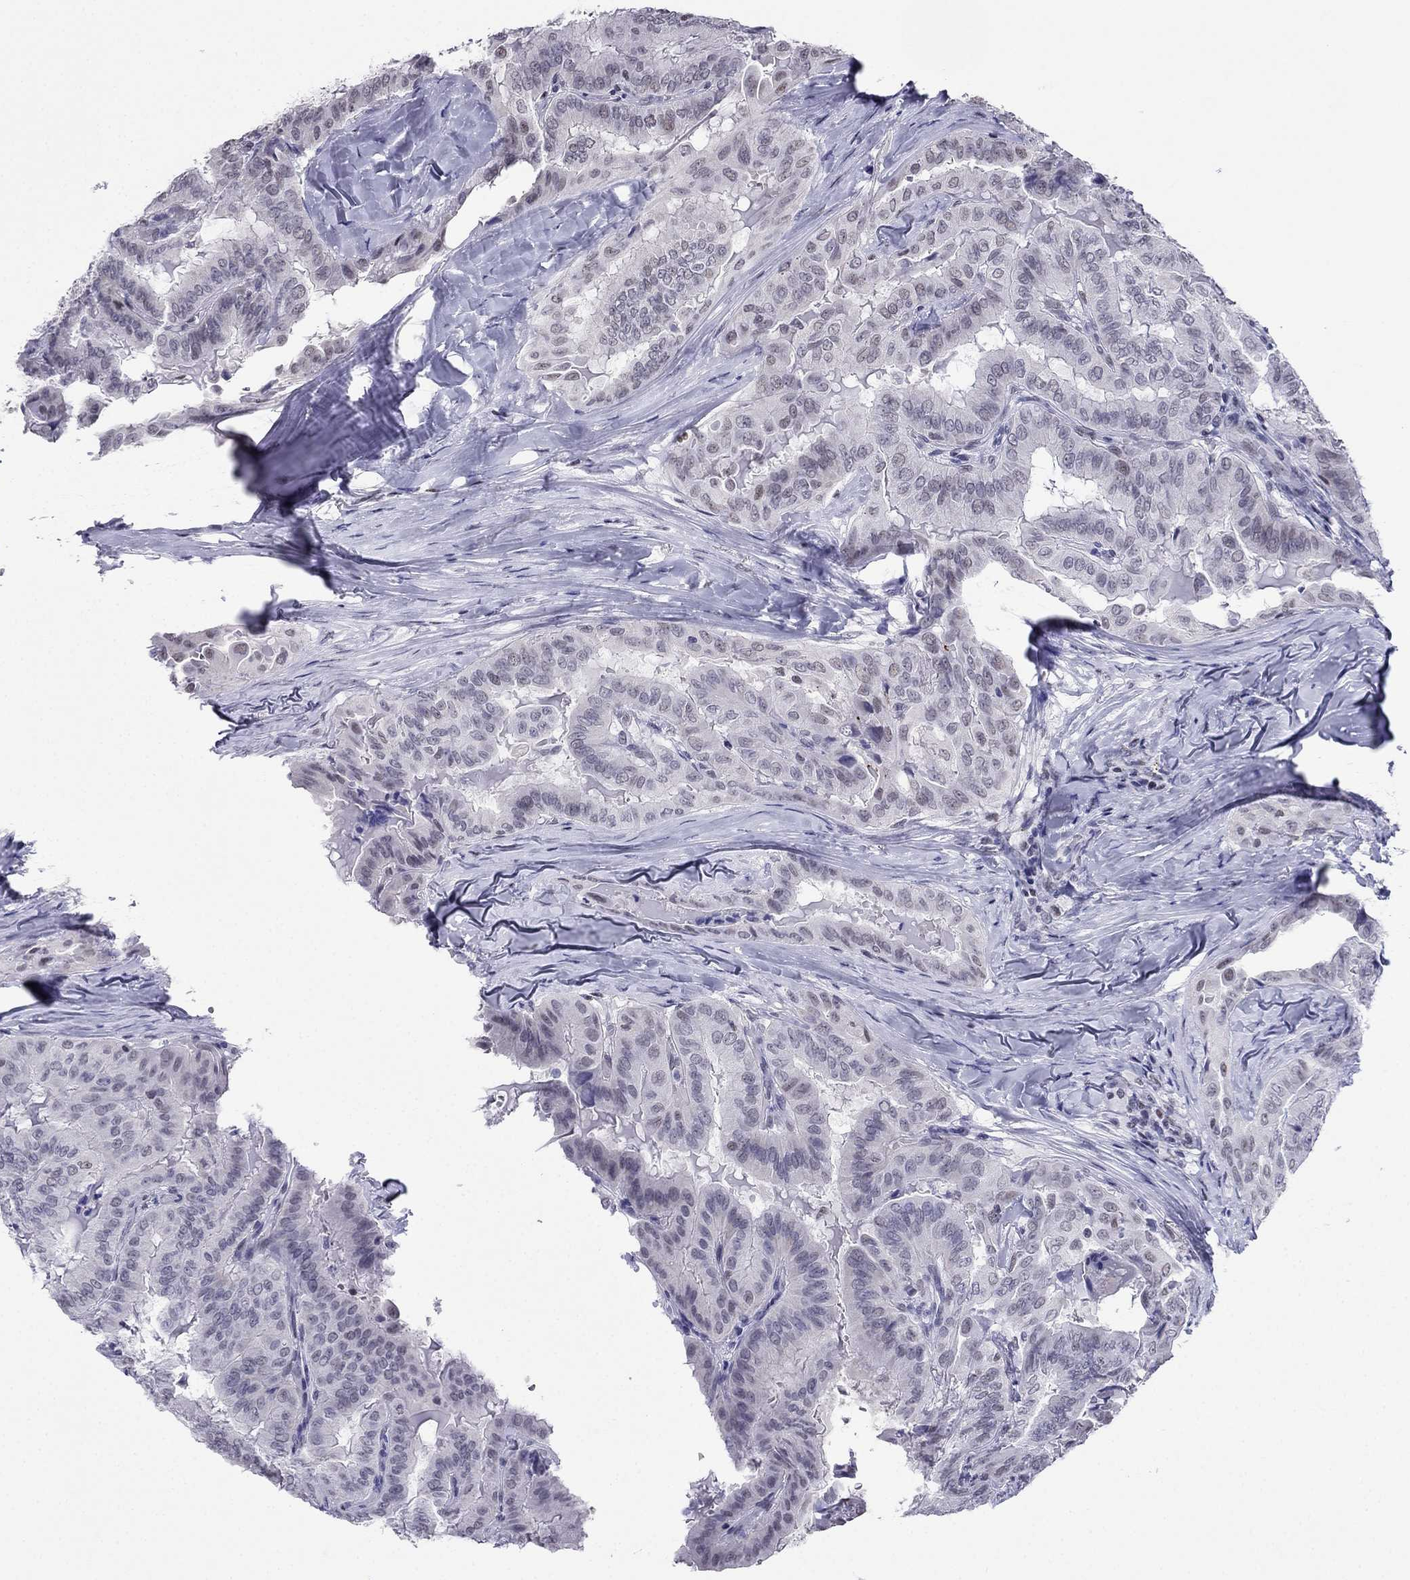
{"staining": {"intensity": "negative", "quantity": "none", "location": "none"}, "tissue": "thyroid cancer", "cell_type": "Tumor cells", "image_type": "cancer", "snomed": [{"axis": "morphology", "description": "Papillary adenocarcinoma, NOS"}, {"axis": "topography", "description": "Thyroid gland"}], "caption": "An image of human thyroid cancer is negative for staining in tumor cells. (DAB immunohistochemistry, high magnification).", "gene": "PPM1G", "patient": {"sex": "female", "age": 68}}